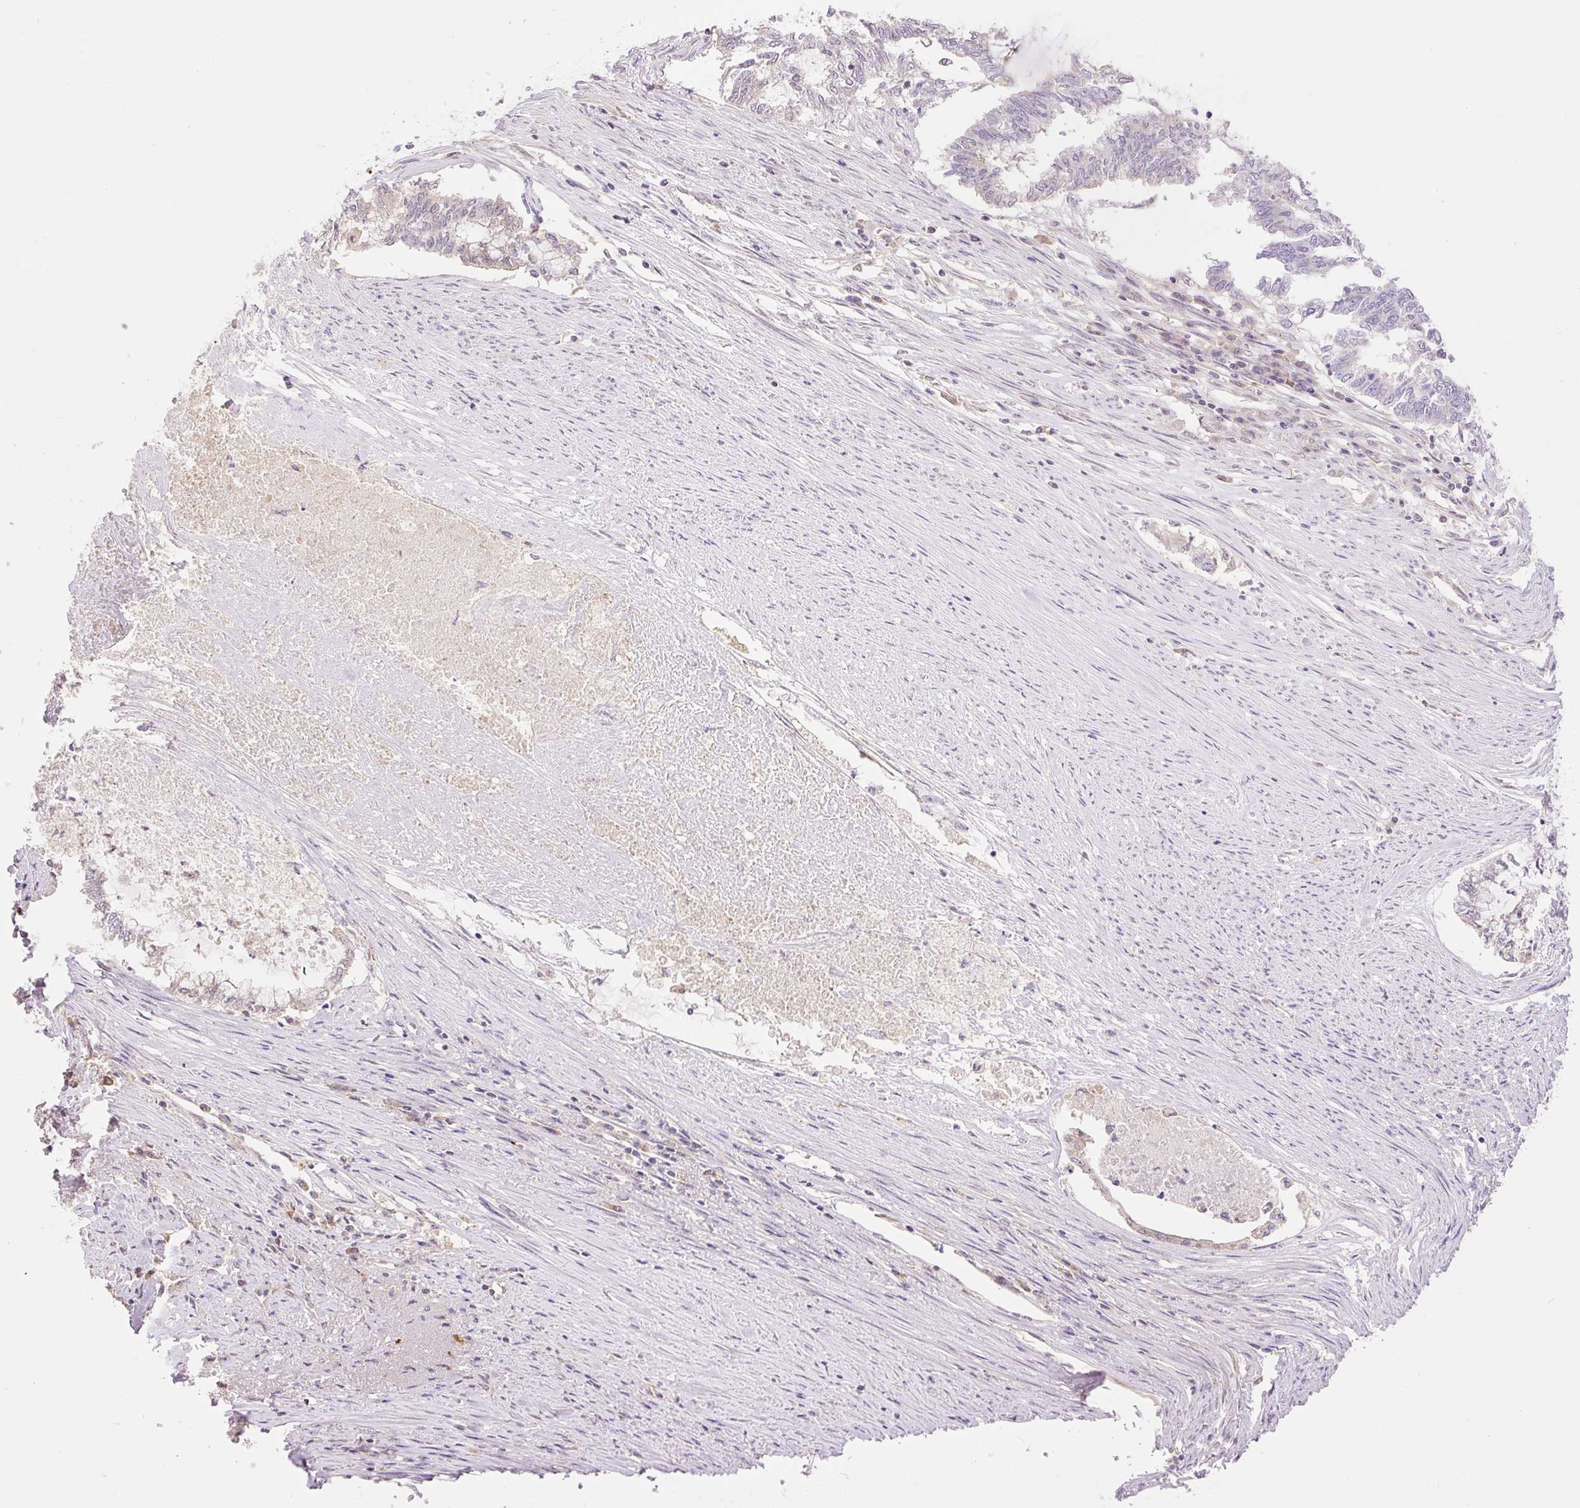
{"staining": {"intensity": "negative", "quantity": "none", "location": "none"}, "tissue": "endometrial cancer", "cell_type": "Tumor cells", "image_type": "cancer", "snomed": [{"axis": "morphology", "description": "Adenocarcinoma, NOS"}, {"axis": "topography", "description": "Endometrium"}], "caption": "An immunohistochemistry photomicrograph of adenocarcinoma (endometrial) is shown. There is no staining in tumor cells of adenocarcinoma (endometrial). The staining is performed using DAB brown chromogen with nuclei counter-stained in using hematoxylin.", "gene": "HABP4", "patient": {"sex": "female", "age": 79}}